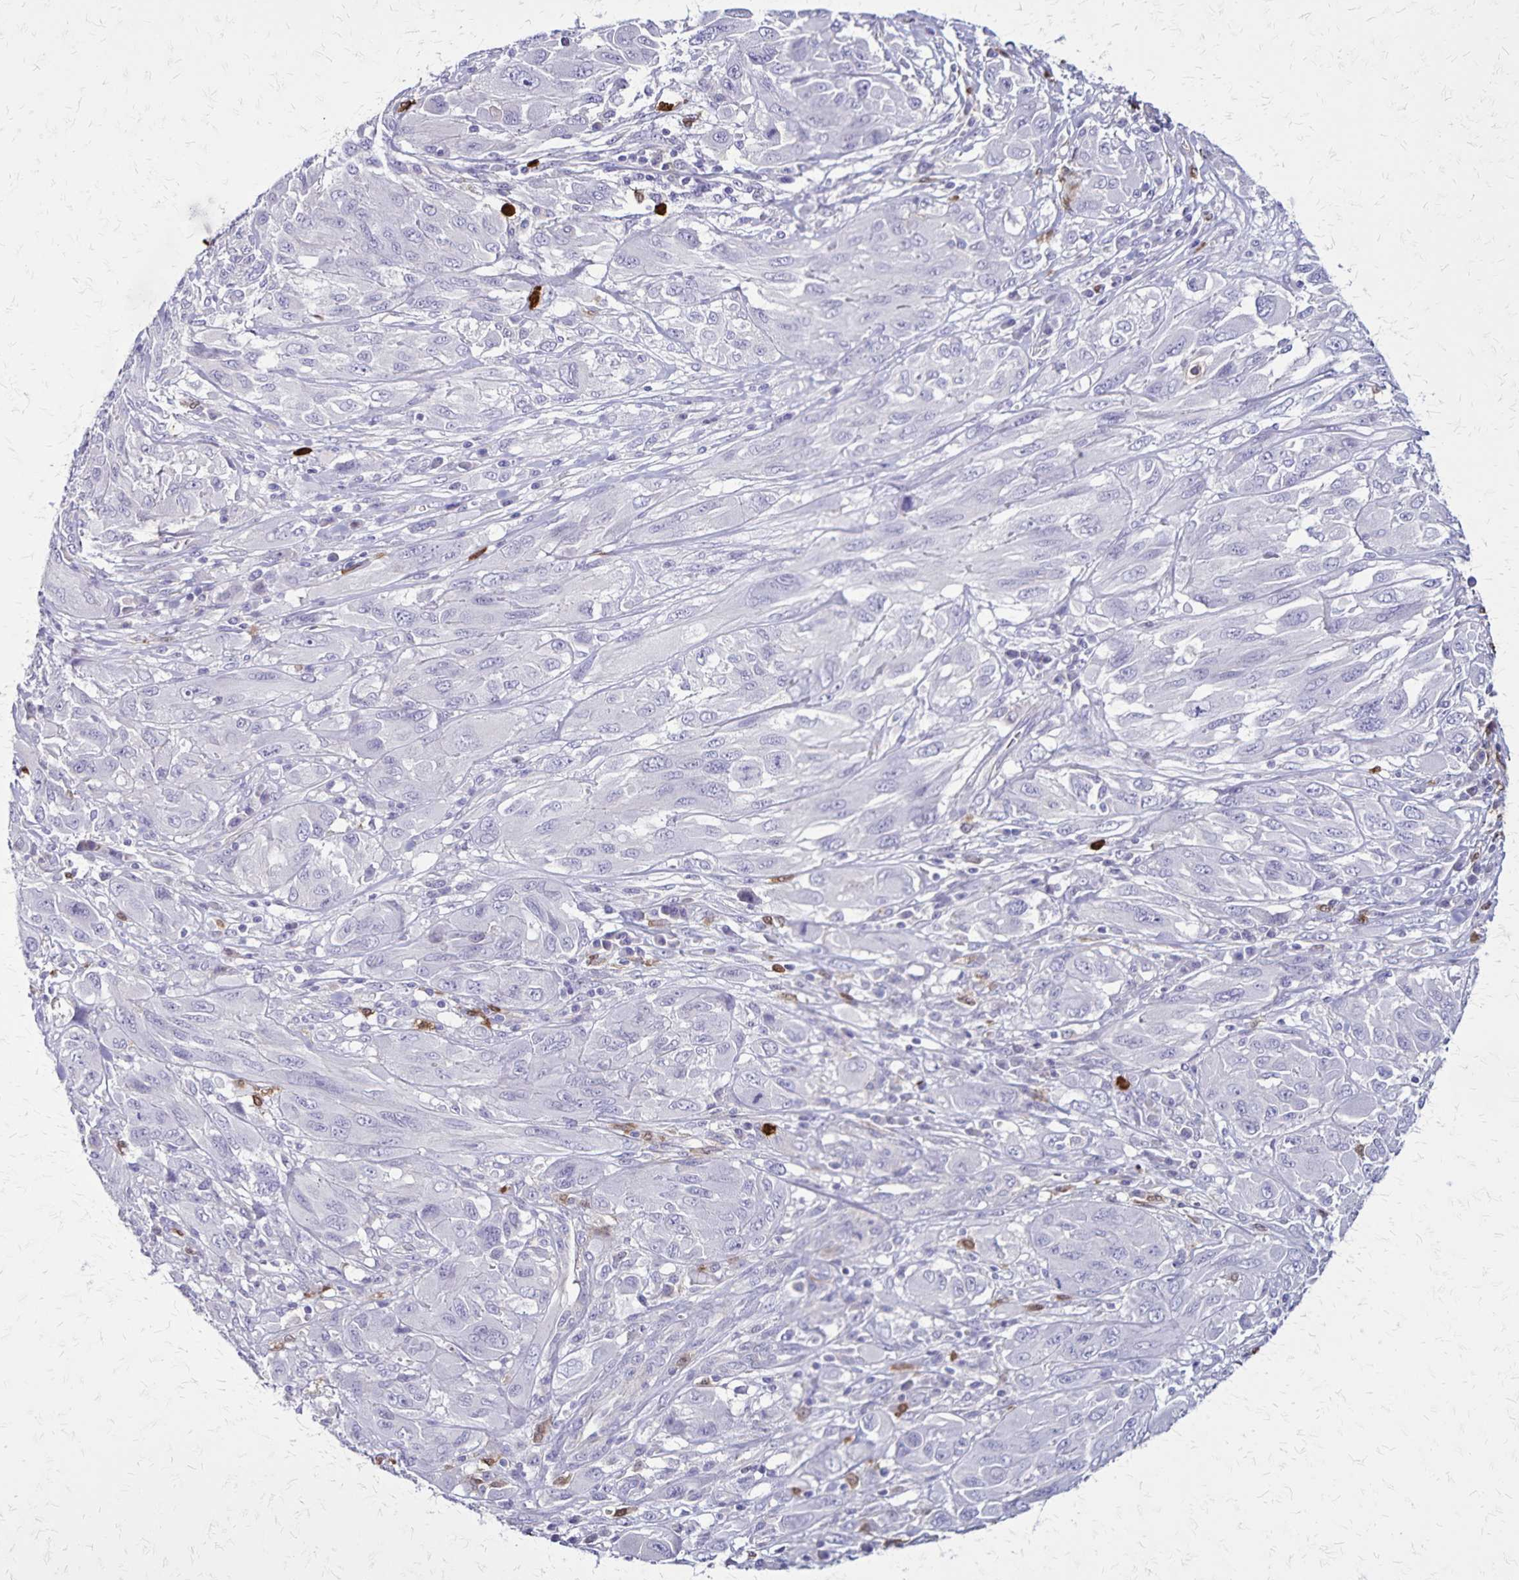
{"staining": {"intensity": "negative", "quantity": "none", "location": "none"}, "tissue": "melanoma", "cell_type": "Tumor cells", "image_type": "cancer", "snomed": [{"axis": "morphology", "description": "Malignant melanoma, NOS"}, {"axis": "topography", "description": "Skin"}], "caption": "Micrograph shows no significant protein expression in tumor cells of malignant melanoma.", "gene": "ULBP3", "patient": {"sex": "female", "age": 91}}